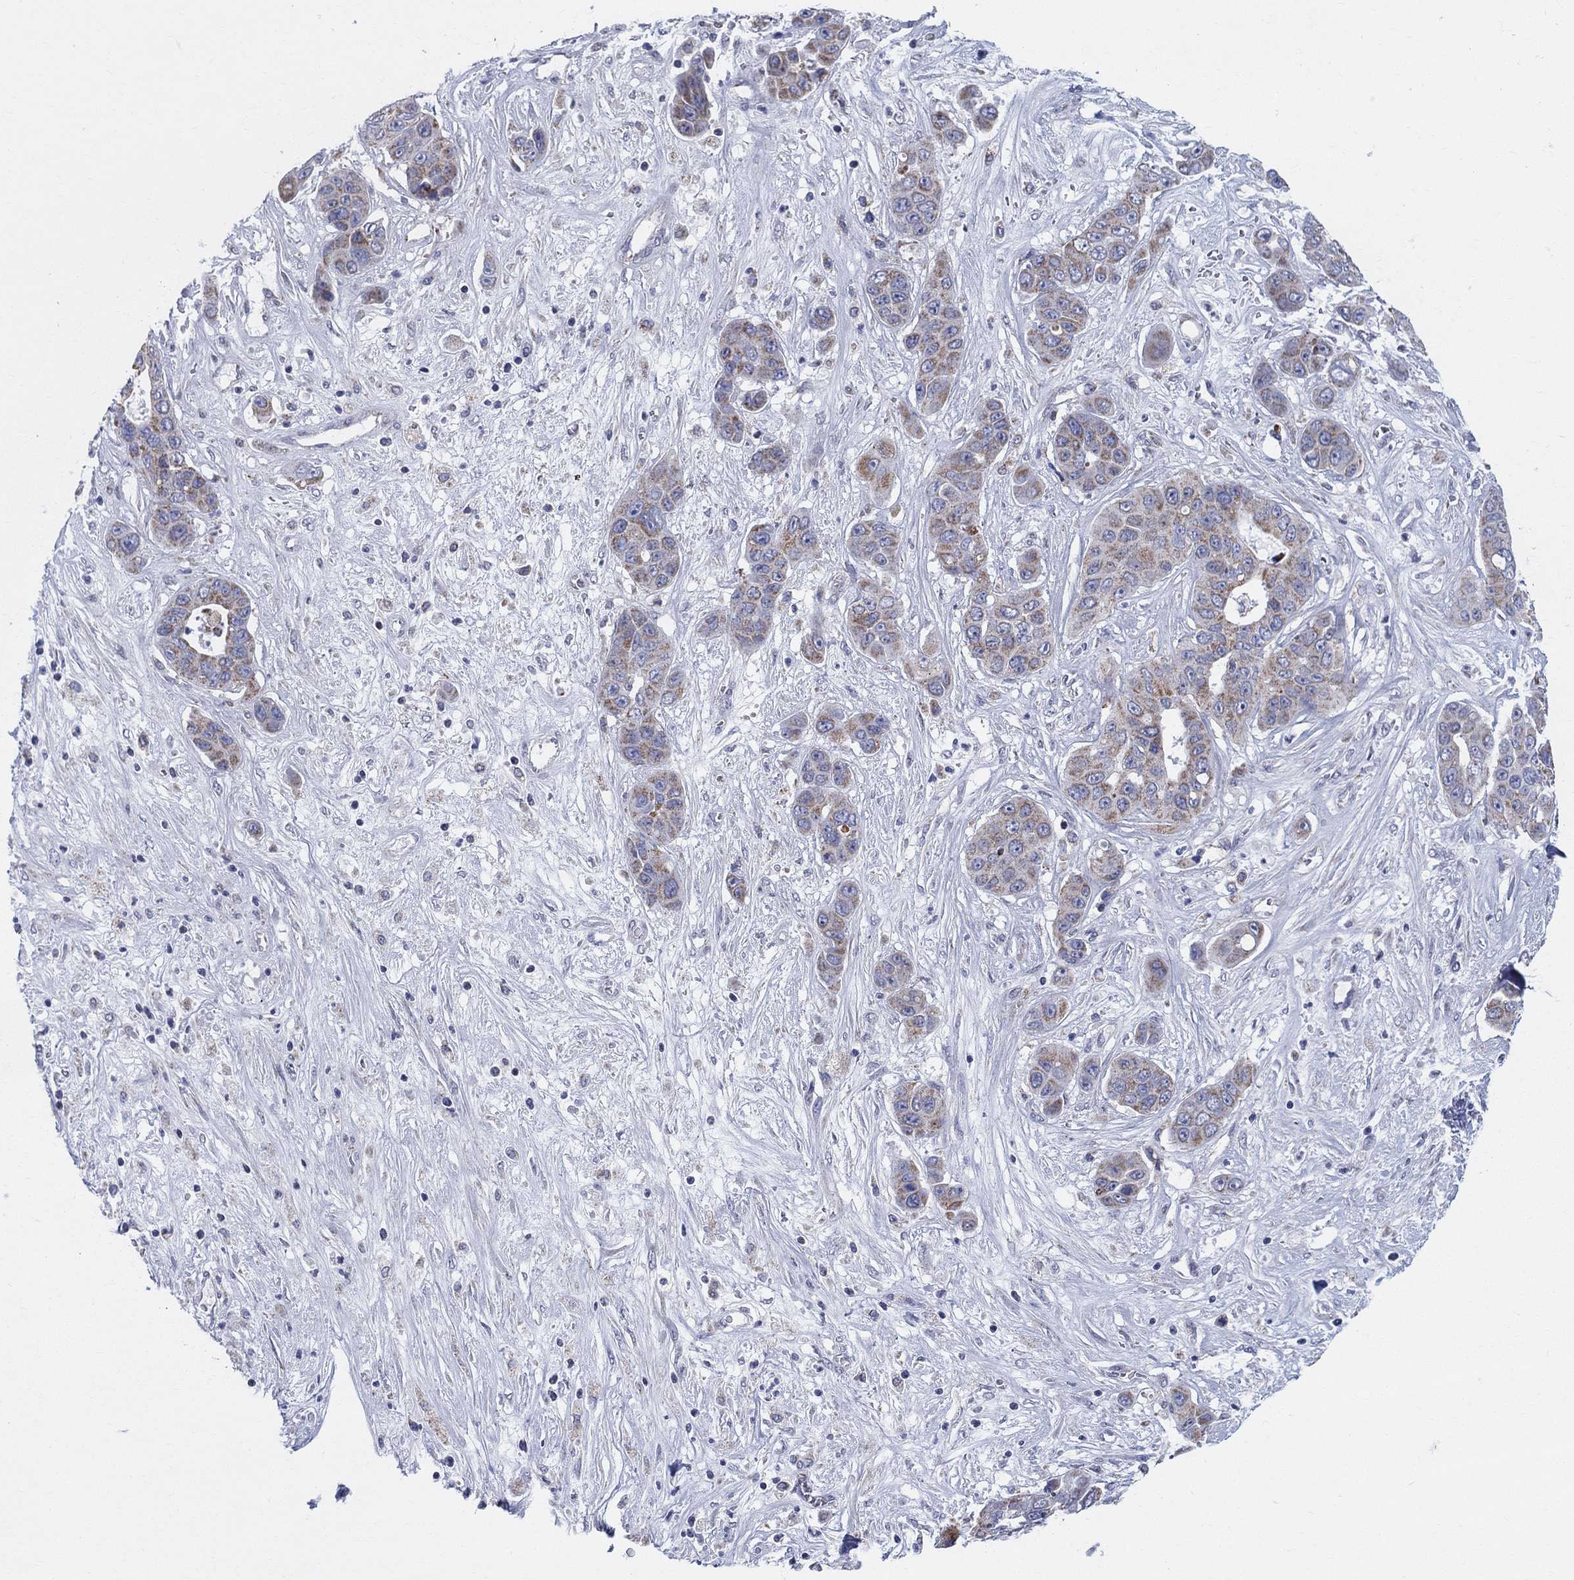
{"staining": {"intensity": "moderate", "quantity": ">75%", "location": "cytoplasmic/membranous"}, "tissue": "liver cancer", "cell_type": "Tumor cells", "image_type": "cancer", "snomed": [{"axis": "morphology", "description": "Cholangiocarcinoma"}, {"axis": "topography", "description": "Liver"}], "caption": "The photomicrograph reveals staining of liver cholangiocarcinoma, revealing moderate cytoplasmic/membranous protein staining (brown color) within tumor cells.", "gene": "KISS1R", "patient": {"sex": "female", "age": 52}}